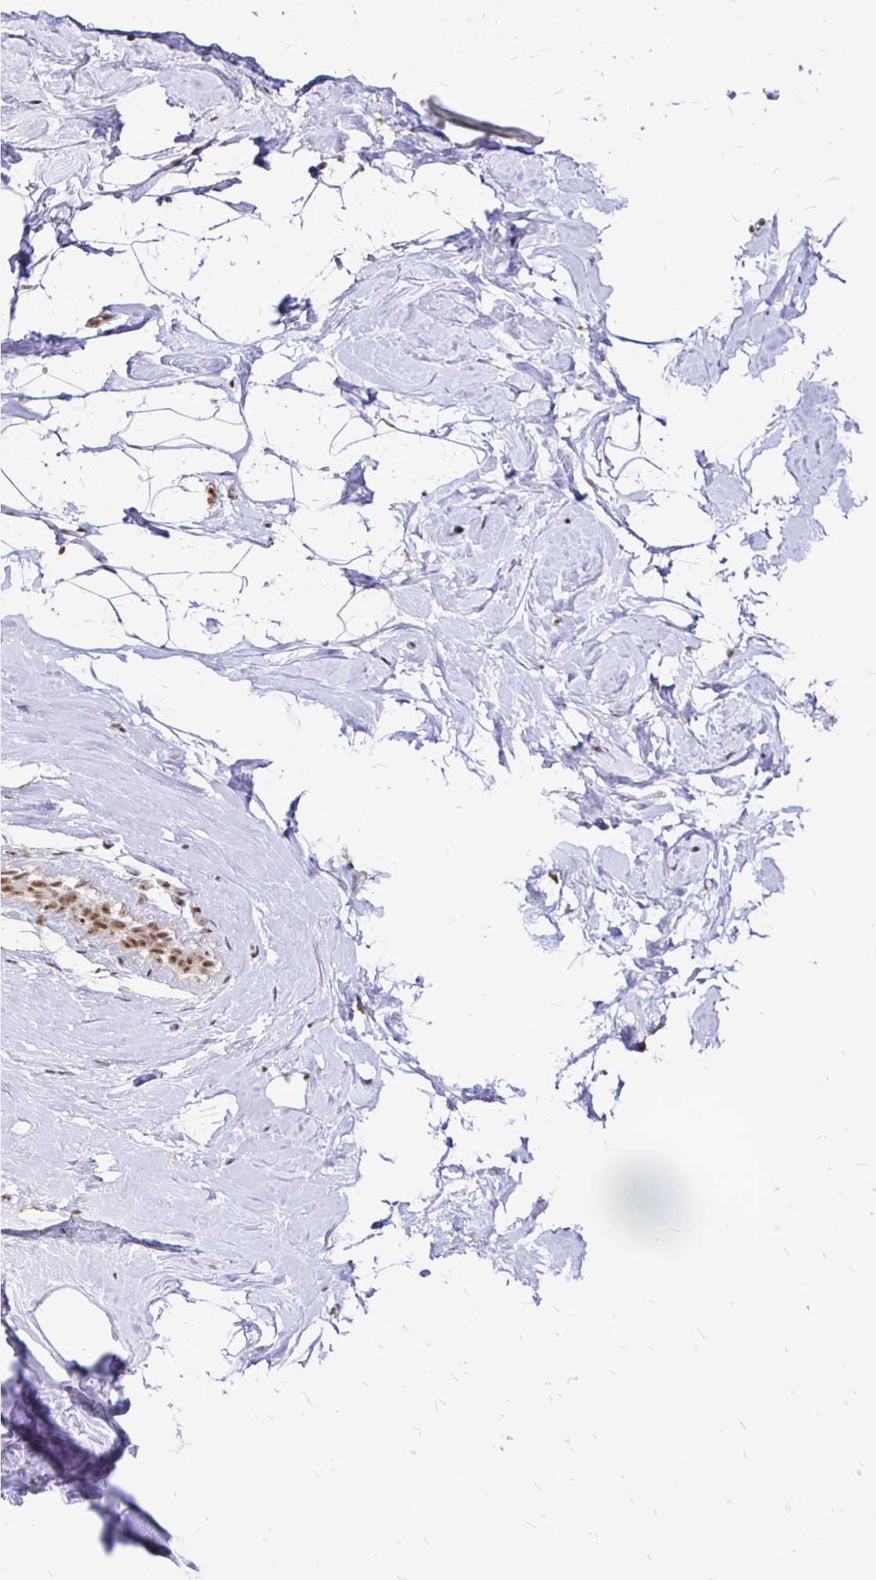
{"staining": {"intensity": "moderate", "quantity": "<25%", "location": "nuclear"}, "tissue": "breast", "cell_type": "Adipocytes", "image_type": "normal", "snomed": [{"axis": "morphology", "description": "Normal tissue, NOS"}, {"axis": "topography", "description": "Breast"}], "caption": "This histopathology image displays immunohistochemistry (IHC) staining of normal human breast, with low moderate nuclear expression in approximately <25% of adipocytes.", "gene": "SIN3A", "patient": {"sex": "female", "age": 32}}